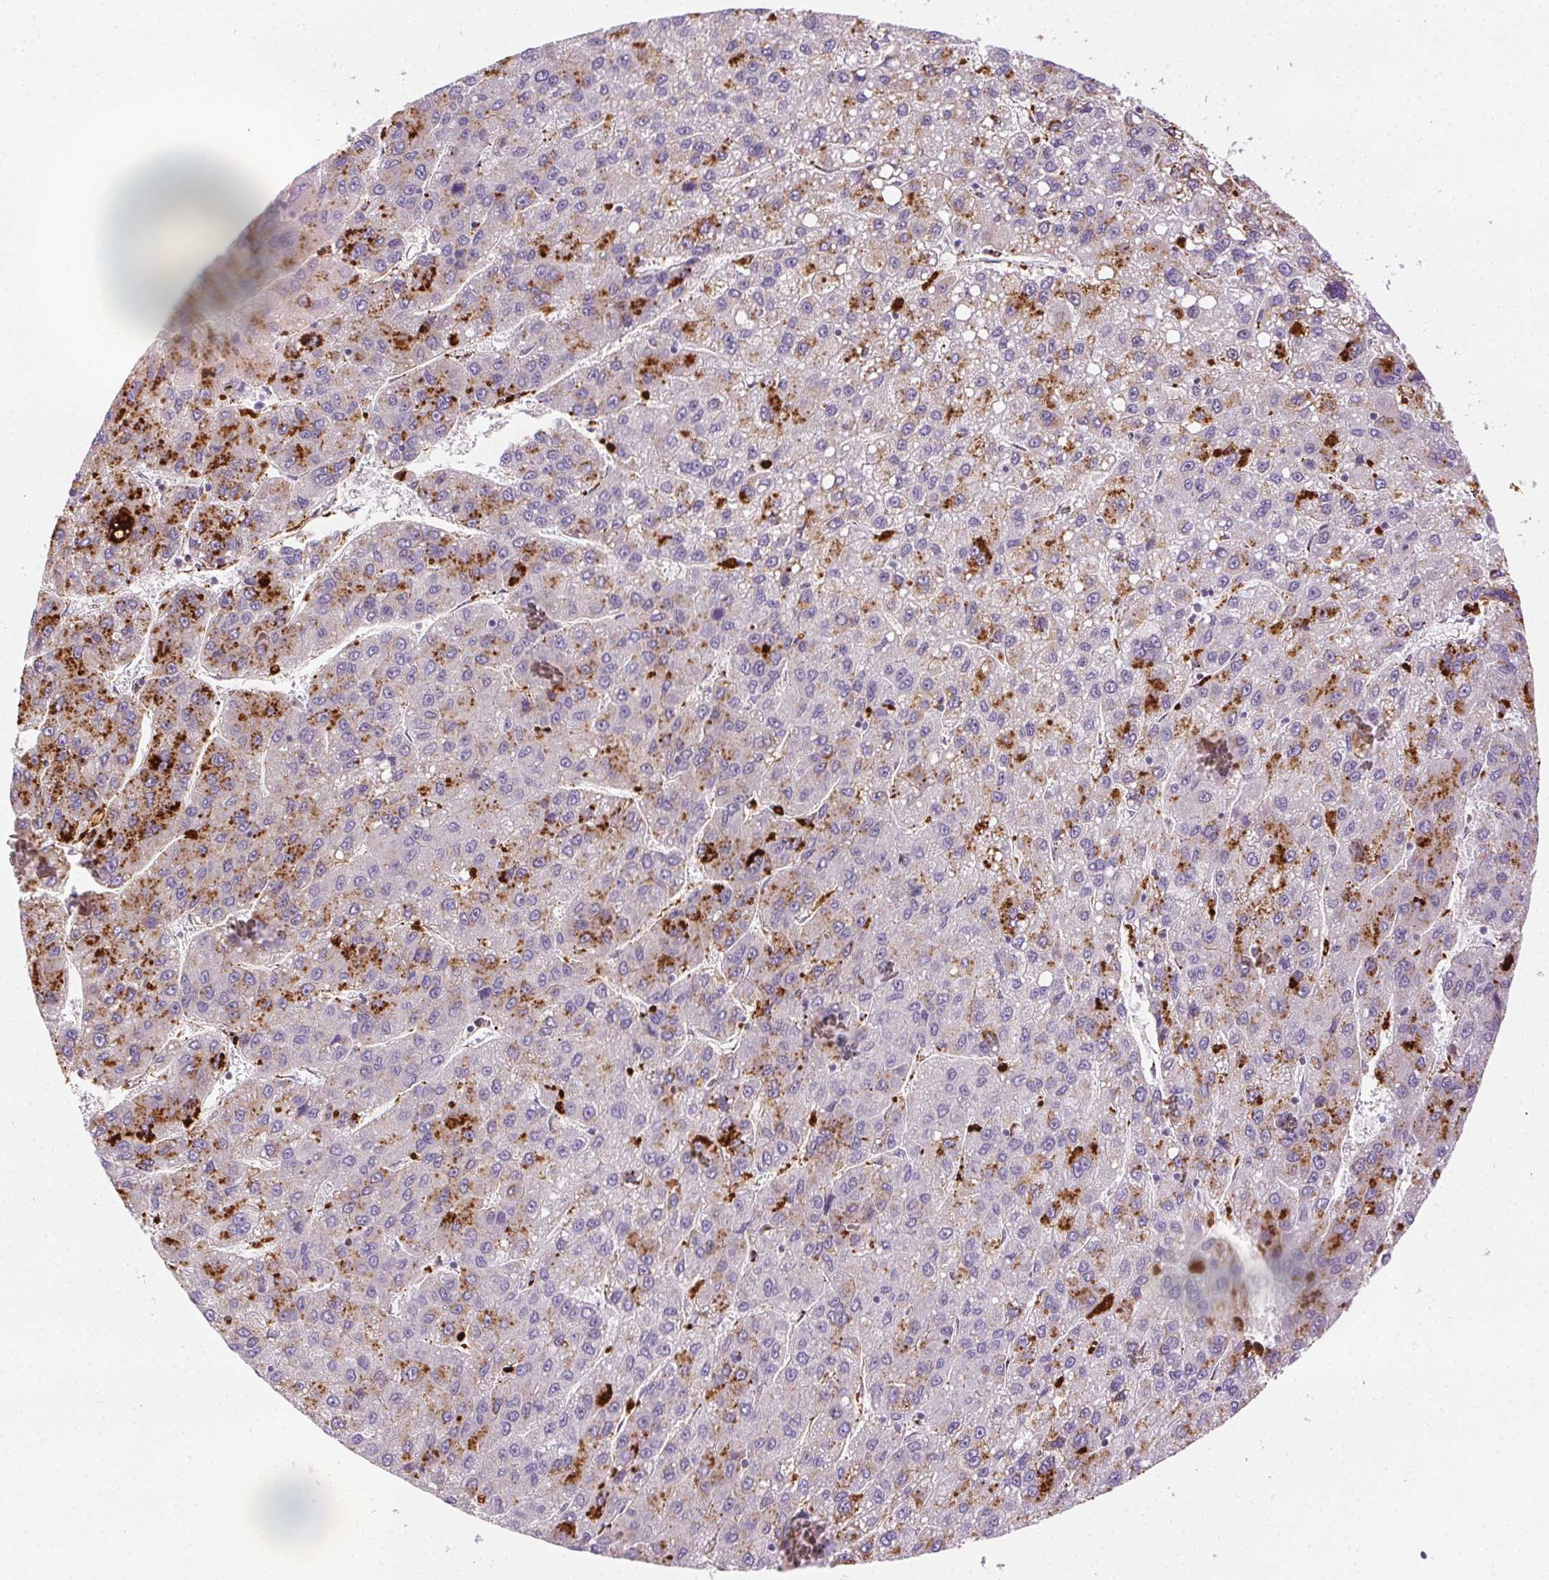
{"staining": {"intensity": "strong", "quantity": "25%-75%", "location": "cytoplasmic/membranous"}, "tissue": "liver cancer", "cell_type": "Tumor cells", "image_type": "cancer", "snomed": [{"axis": "morphology", "description": "Carcinoma, Hepatocellular, NOS"}, {"axis": "topography", "description": "Liver"}], "caption": "This is an image of immunohistochemistry (IHC) staining of hepatocellular carcinoma (liver), which shows strong staining in the cytoplasmic/membranous of tumor cells.", "gene": "SCPEP1", "patient": {"sex": "female", "age": 82}}